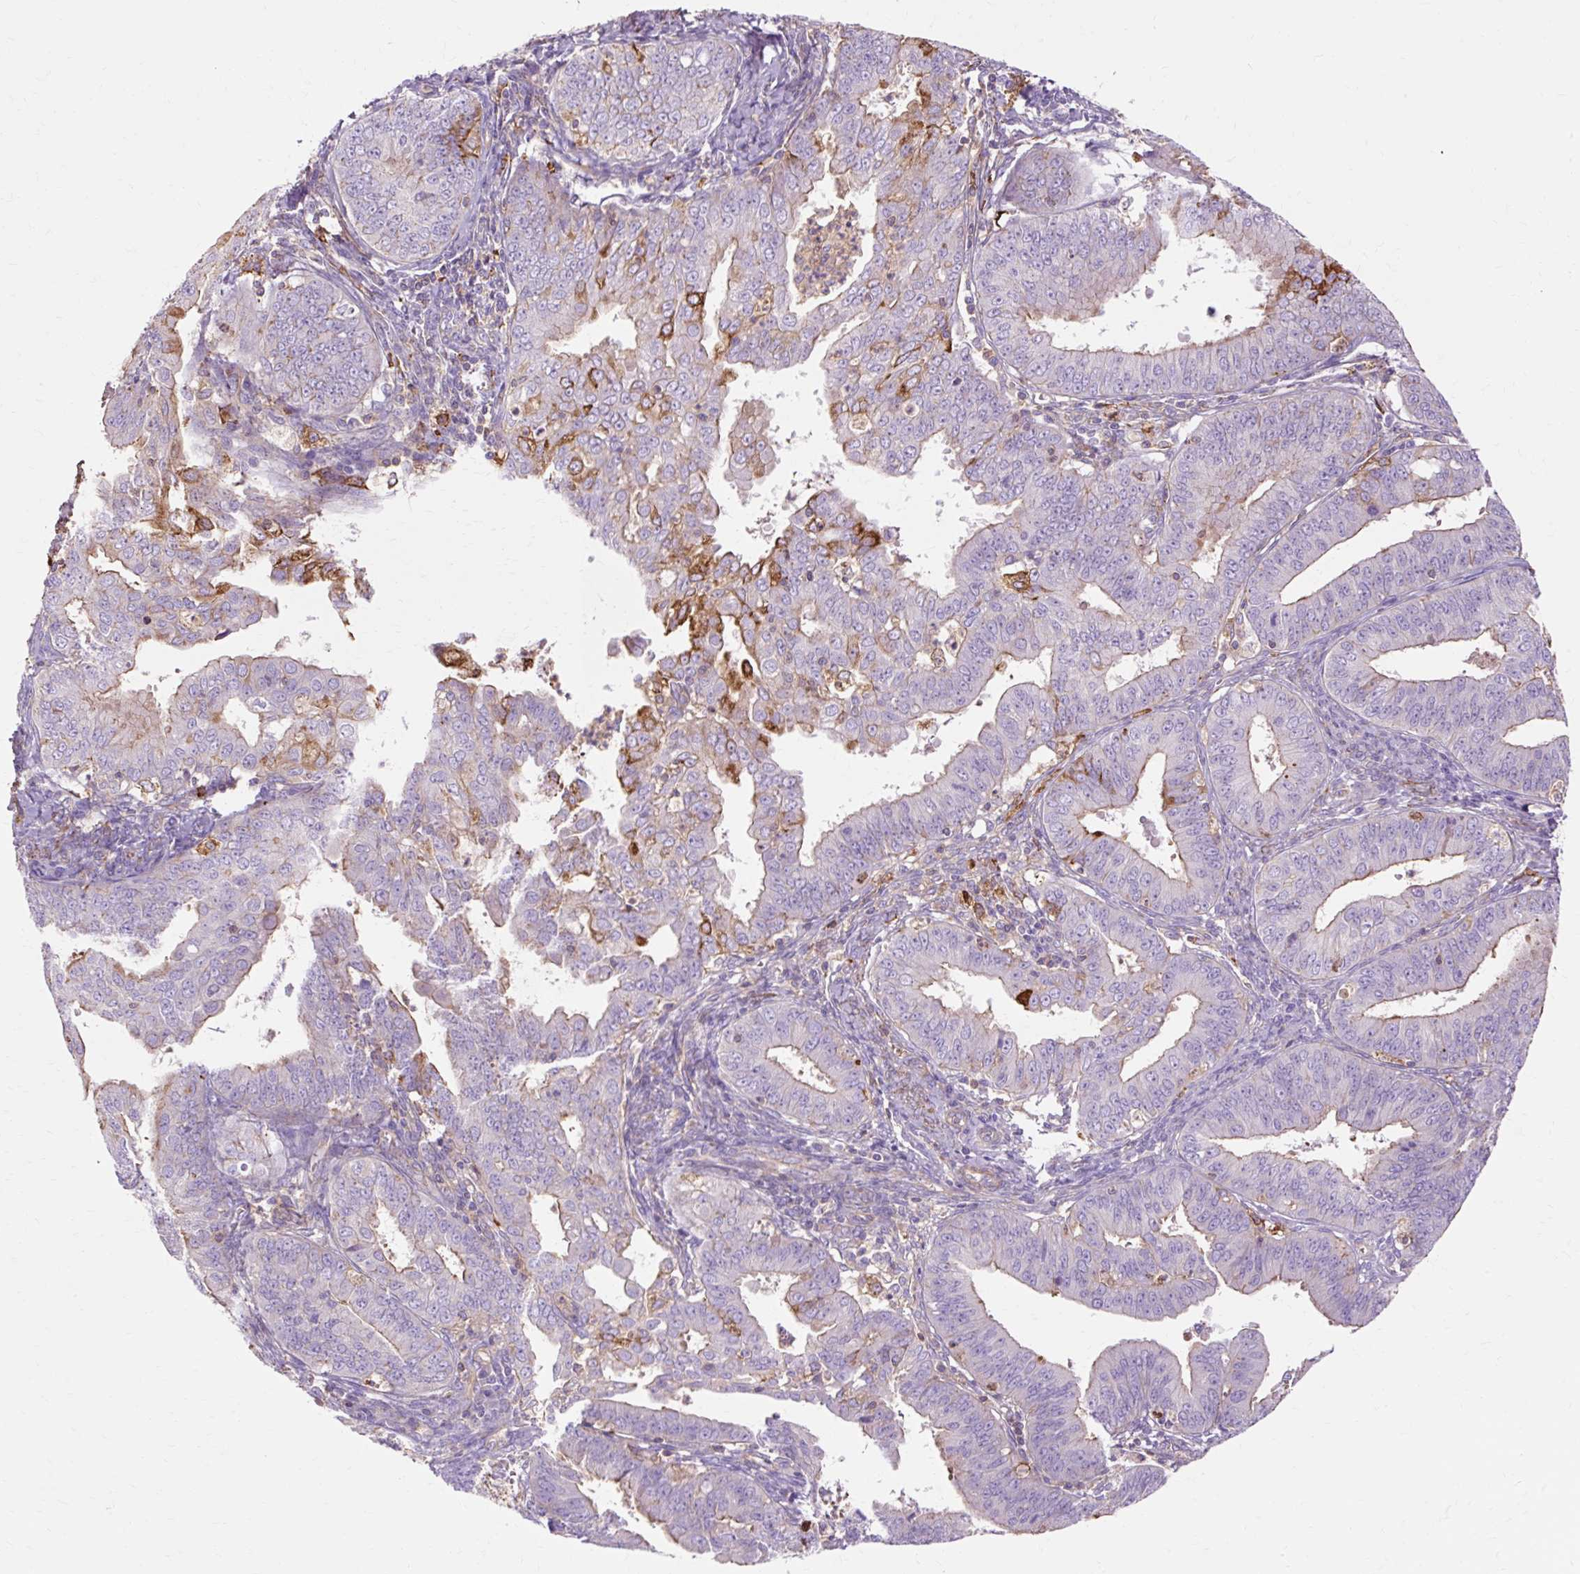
{"staining": {"intensity": "weak", "quantity": "25%-75%", "location": "cytoplasmic/membranous"}, "tissue": "endometrial cancer", "cell_type": "Tumor cells", "image_type": "cancer", "snomed": [{"axis": "morphology", "description": "Adenocarcinoma, NOS"}, {"axis": "topography", "description": "Endometrium"}], "caption": "Immunohistochemistry (DAB (3,3'-diaminobenzidine)) staining of endometrial cancer (adenocarcinoma) displays weak cytoplasmic/membranous protein positivity in about 25%-75% of tumor cells.", "gene": "TBC1D2B", "patient": {"sex": "female", "age": 73}}